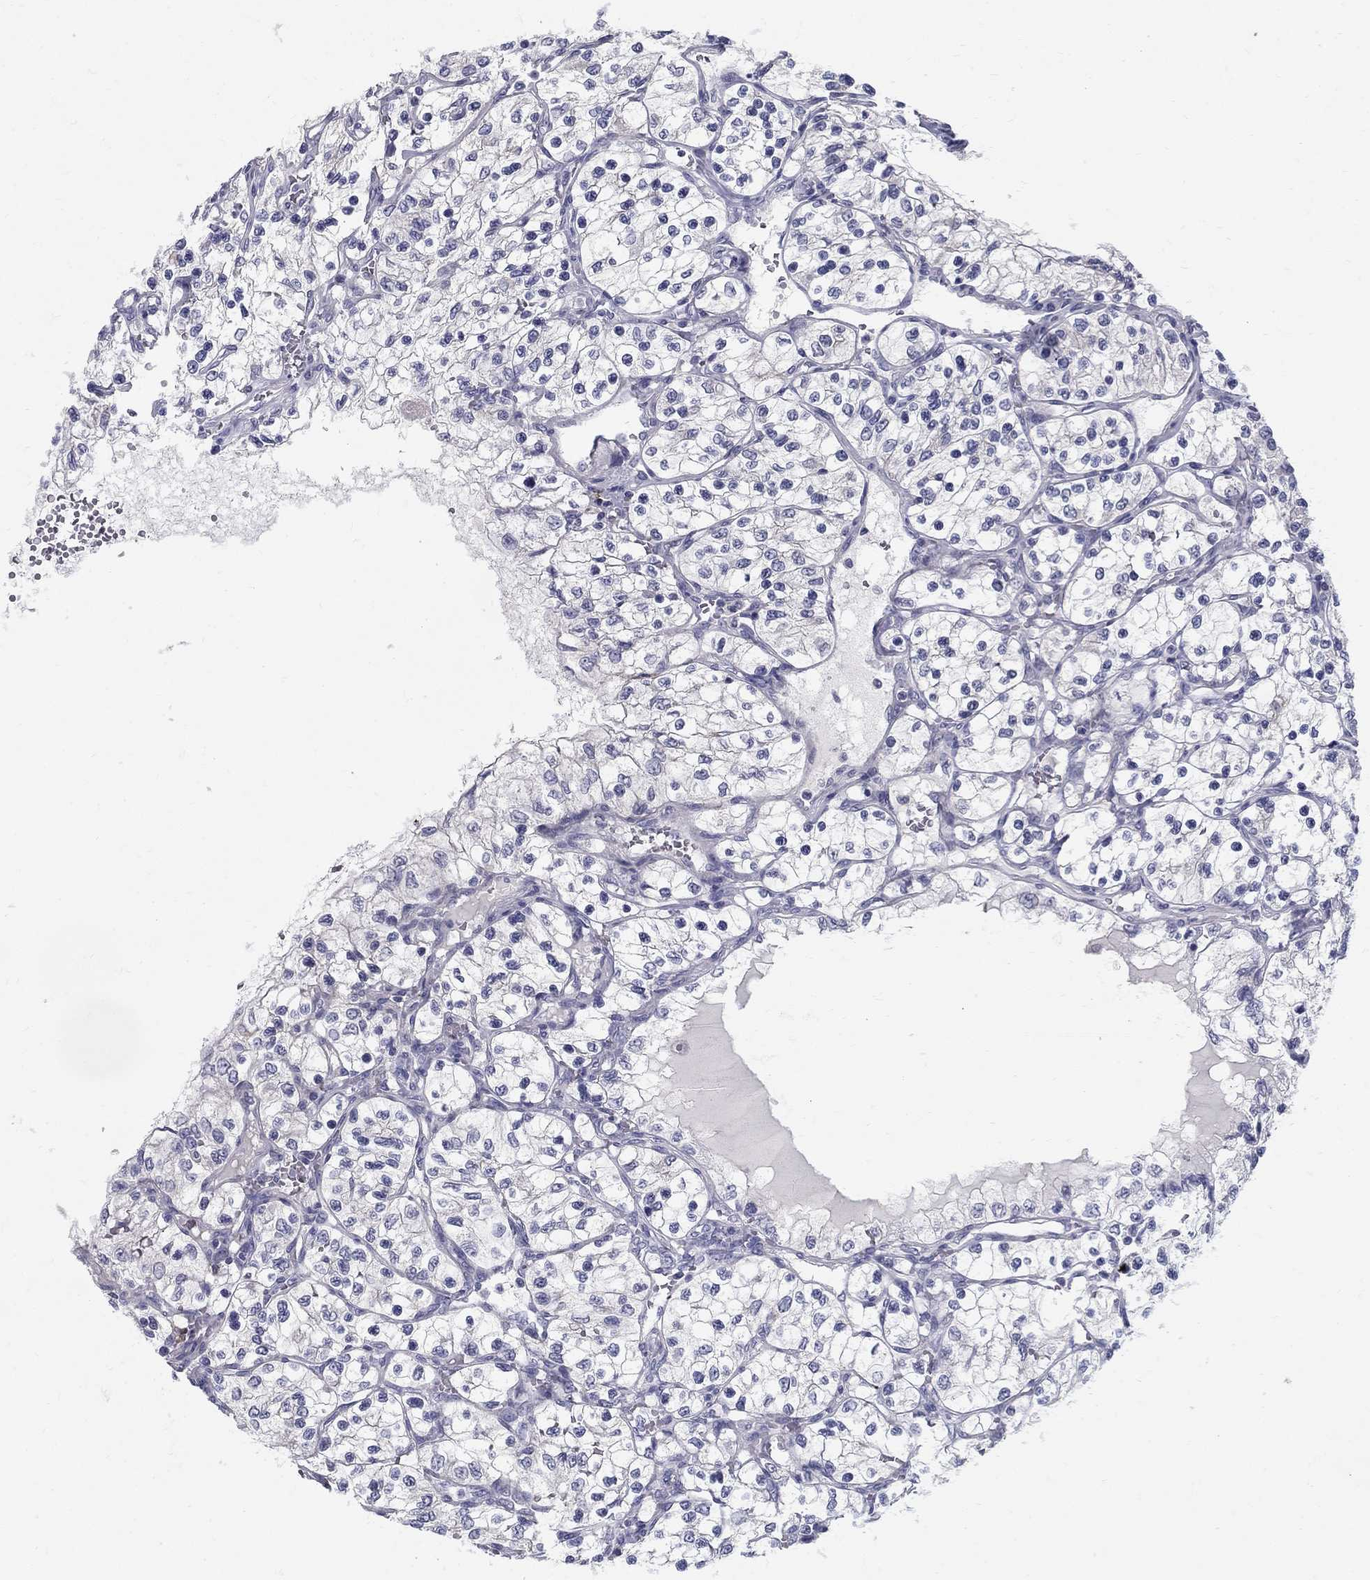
{"staining": {"intensity": "negative", "quantity": "none", "location": "none"}, "tissue": "renal cancer", "cell_type": "Tumor cells", "image_type": "cancer", "snomed": [{"axis": "morphology", "description": "Adenocarcinoma, NOS"}, {"axis": "topography", "description": "Kidney"}], "caption": "Immunohistochemical staining of human renal cancer (adenocarcinoma) exhibits no significant positivity in tumor cells.", "gene": "TP53TG5", "patient": {"sex": "female", "age": 69}}